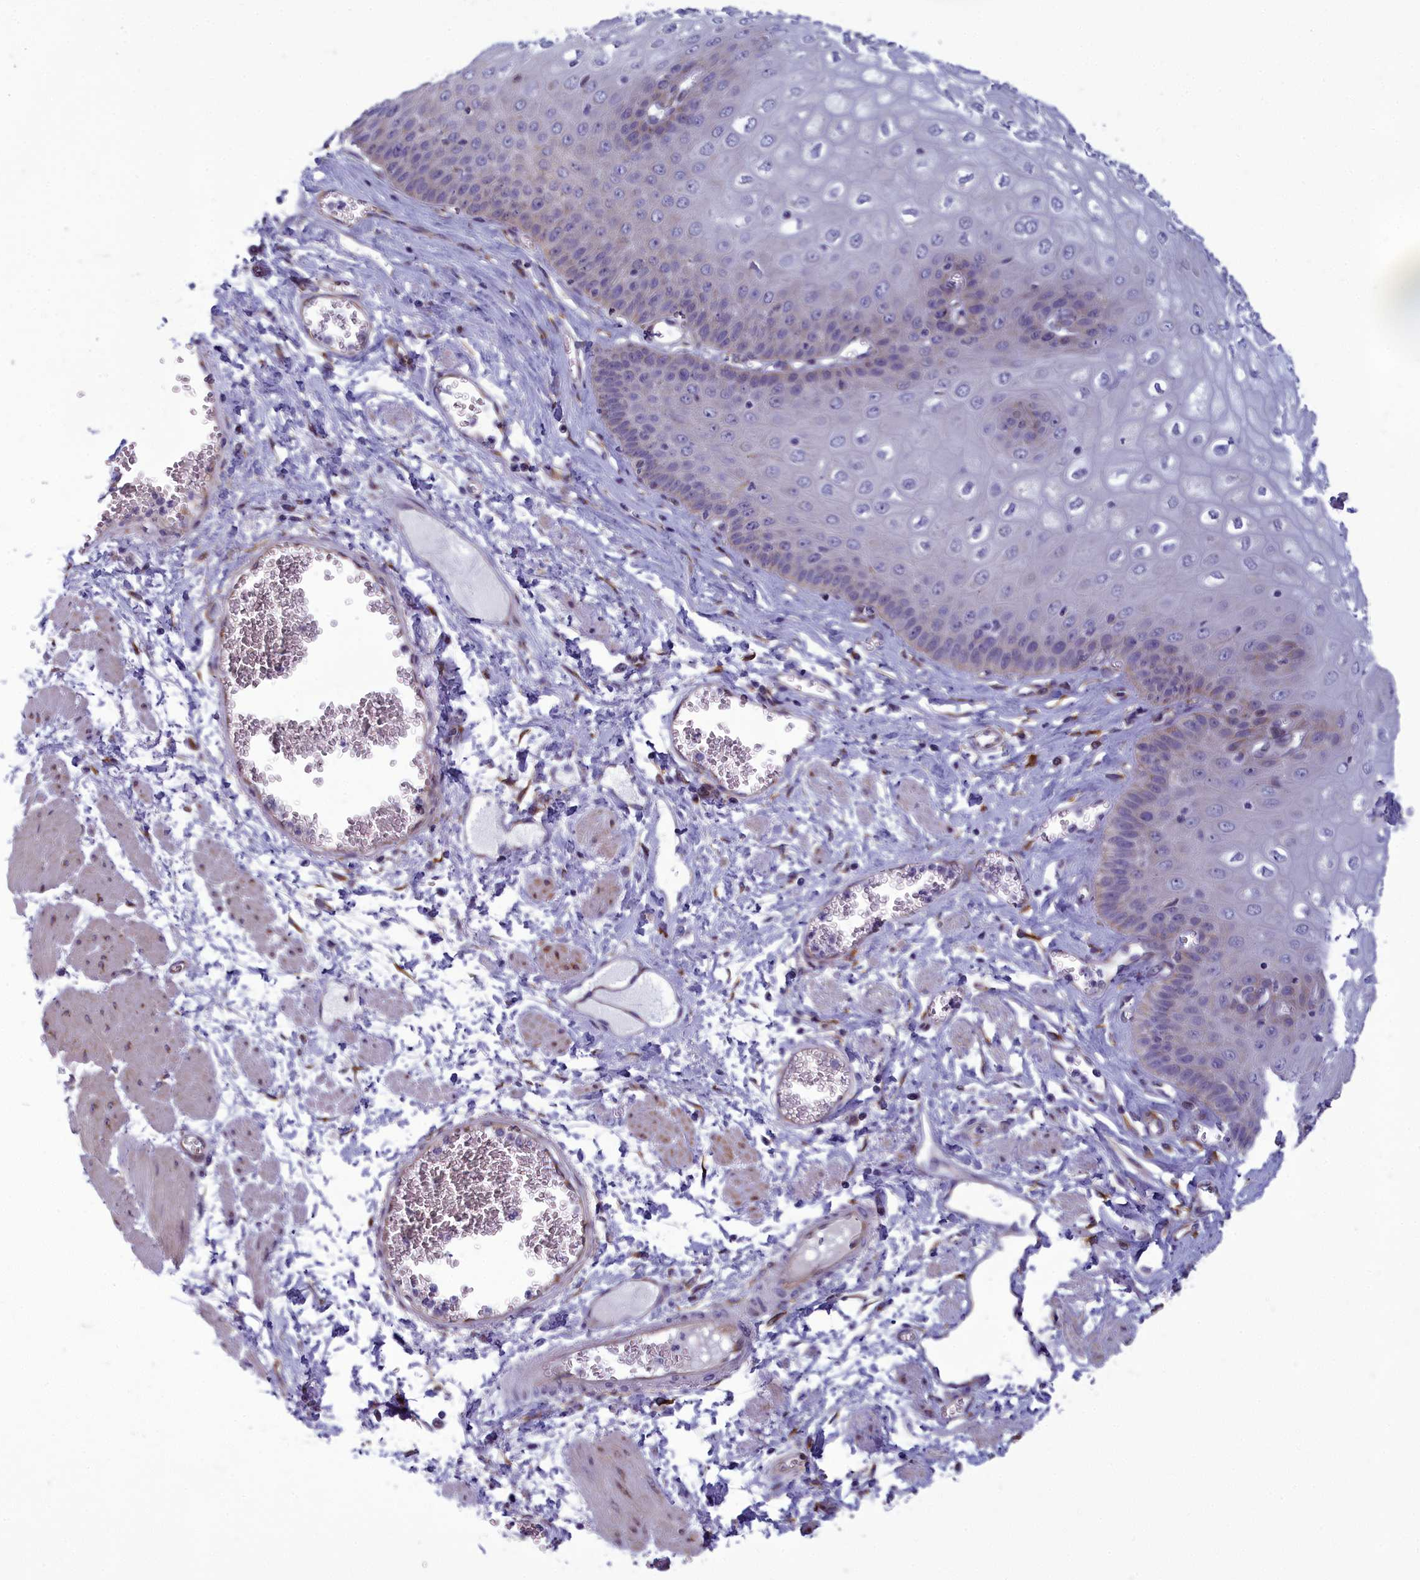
{"staining": {"intensity": "weak", "quantity": "<25%", "location": "cytoplasmic/membranous"}, "tissue": "esophagus", "cell_type": "Squamous epithelial cells", "image_type": "normal", "snomed": [{"axis": "morphology", "description": "Normal tissue, NOS"}, {"axis": "topography", "description": "Esophagus"}], "caption": "High power microscopy micrograph of an immunohistochemistry (IHC) image of benign esophagus, revealing no significant expression in squamous epithelial cells. (Brightfield microscopy of DAB immunohistochemistry at high magnification).", "gene": "CENATAC", "patient": {"sex": "male", "age": 60}}